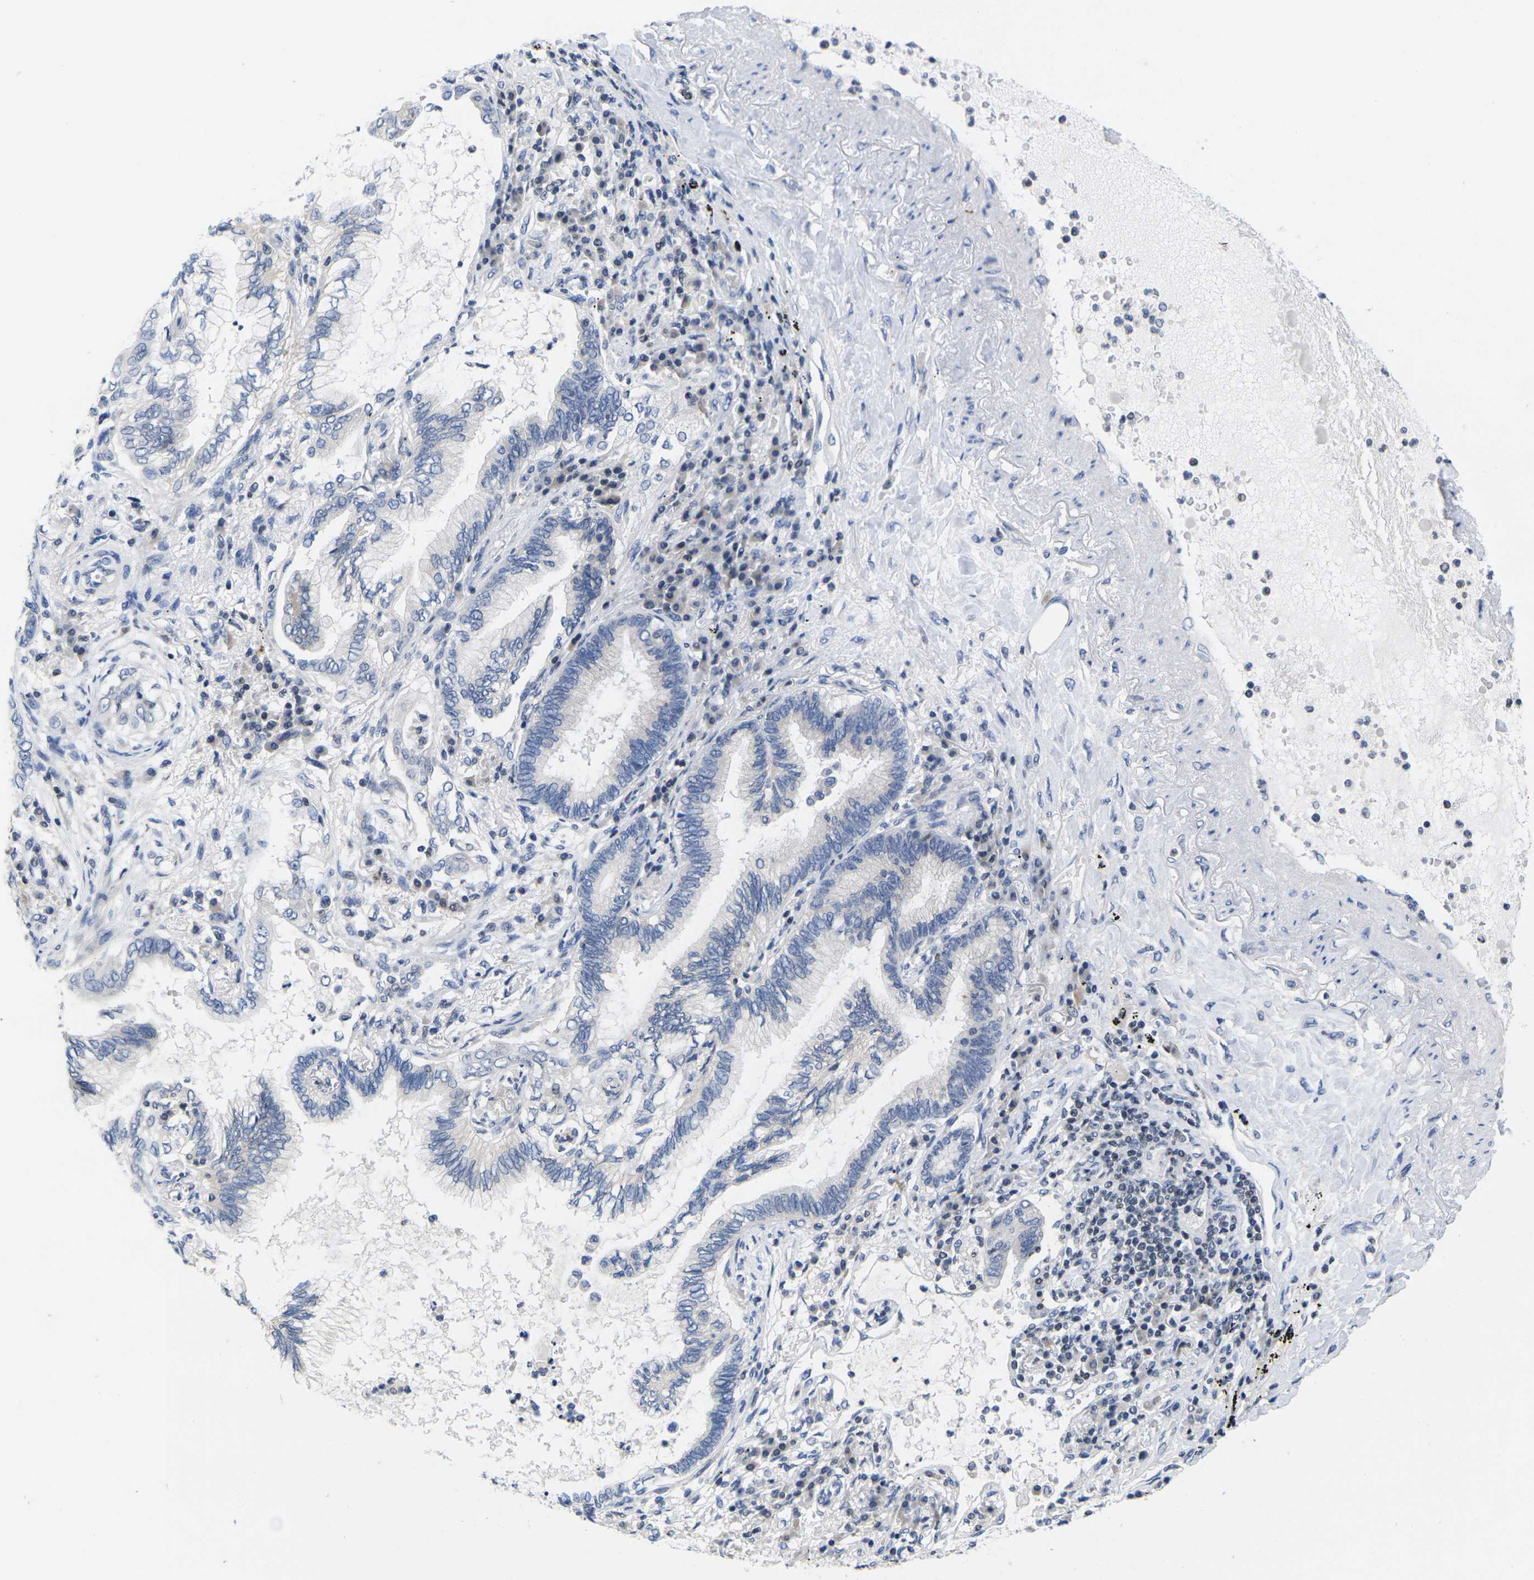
{"staining": {"intensity": "negative", "quantity": "none", "location": "none"}, "tissue": "lung cancer", "cell_type": "Tumor cells", "image_type": "cancer", "snomed": [{"axis": "morphology", "description": "Normal tissue, NOS"}, {"axis": "morphology", "description": "Adenocarcinoma, NOS"}, {"axis": "topography", "description": "Bronchus"}, {"axis": "topography", "description": "Lung"}], "caption": "Micrograph shows no protein staining in tumor cells of lung cancer (adenocarcinoma) tissue.", "gene": "IKZF1", "patient": {"sex": "female", "age": 70}}